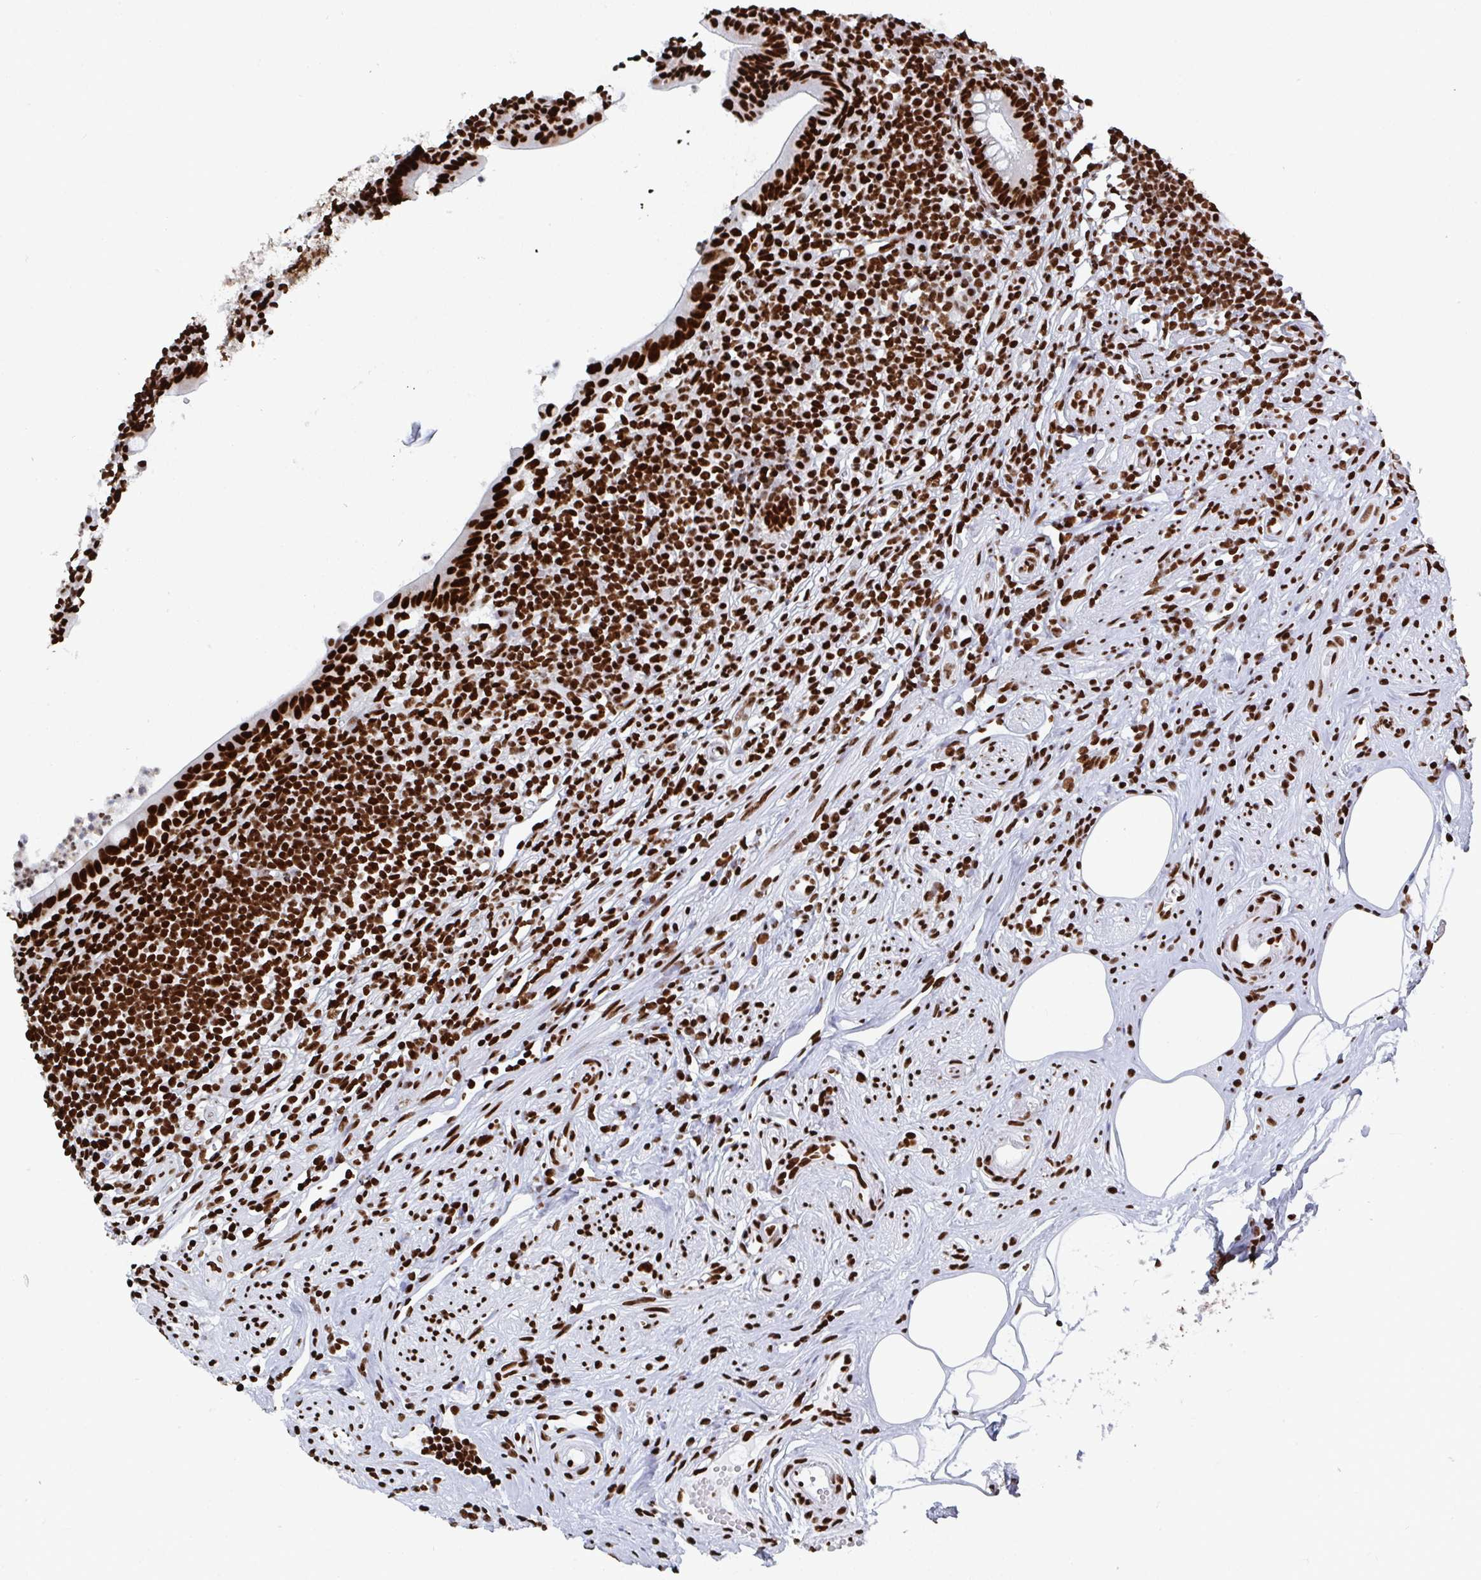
{"staining": {"intensity": "strong", "quantity": ">75%", "location": "nuclear"}, "tissue": "appendix", "cell_type": "Glandular cells", "image_type": "normal", "snomed": [{"axis": "morphology", "description": "Normal tissue, NOS"}, {"axis": "topography", "description": "Appendix"}], "caption": "A high-resolution image shows immunohistochemistry (IHC) staining of benign appendix, which exhibits strong nuclear positivity in about >75% of glandular cells. Immunohistochemistry stains the protein of interest in brown and the nuclei are stained blue.", "gene": "GAR1", "patient": {"sex": "female", "age": 56}}